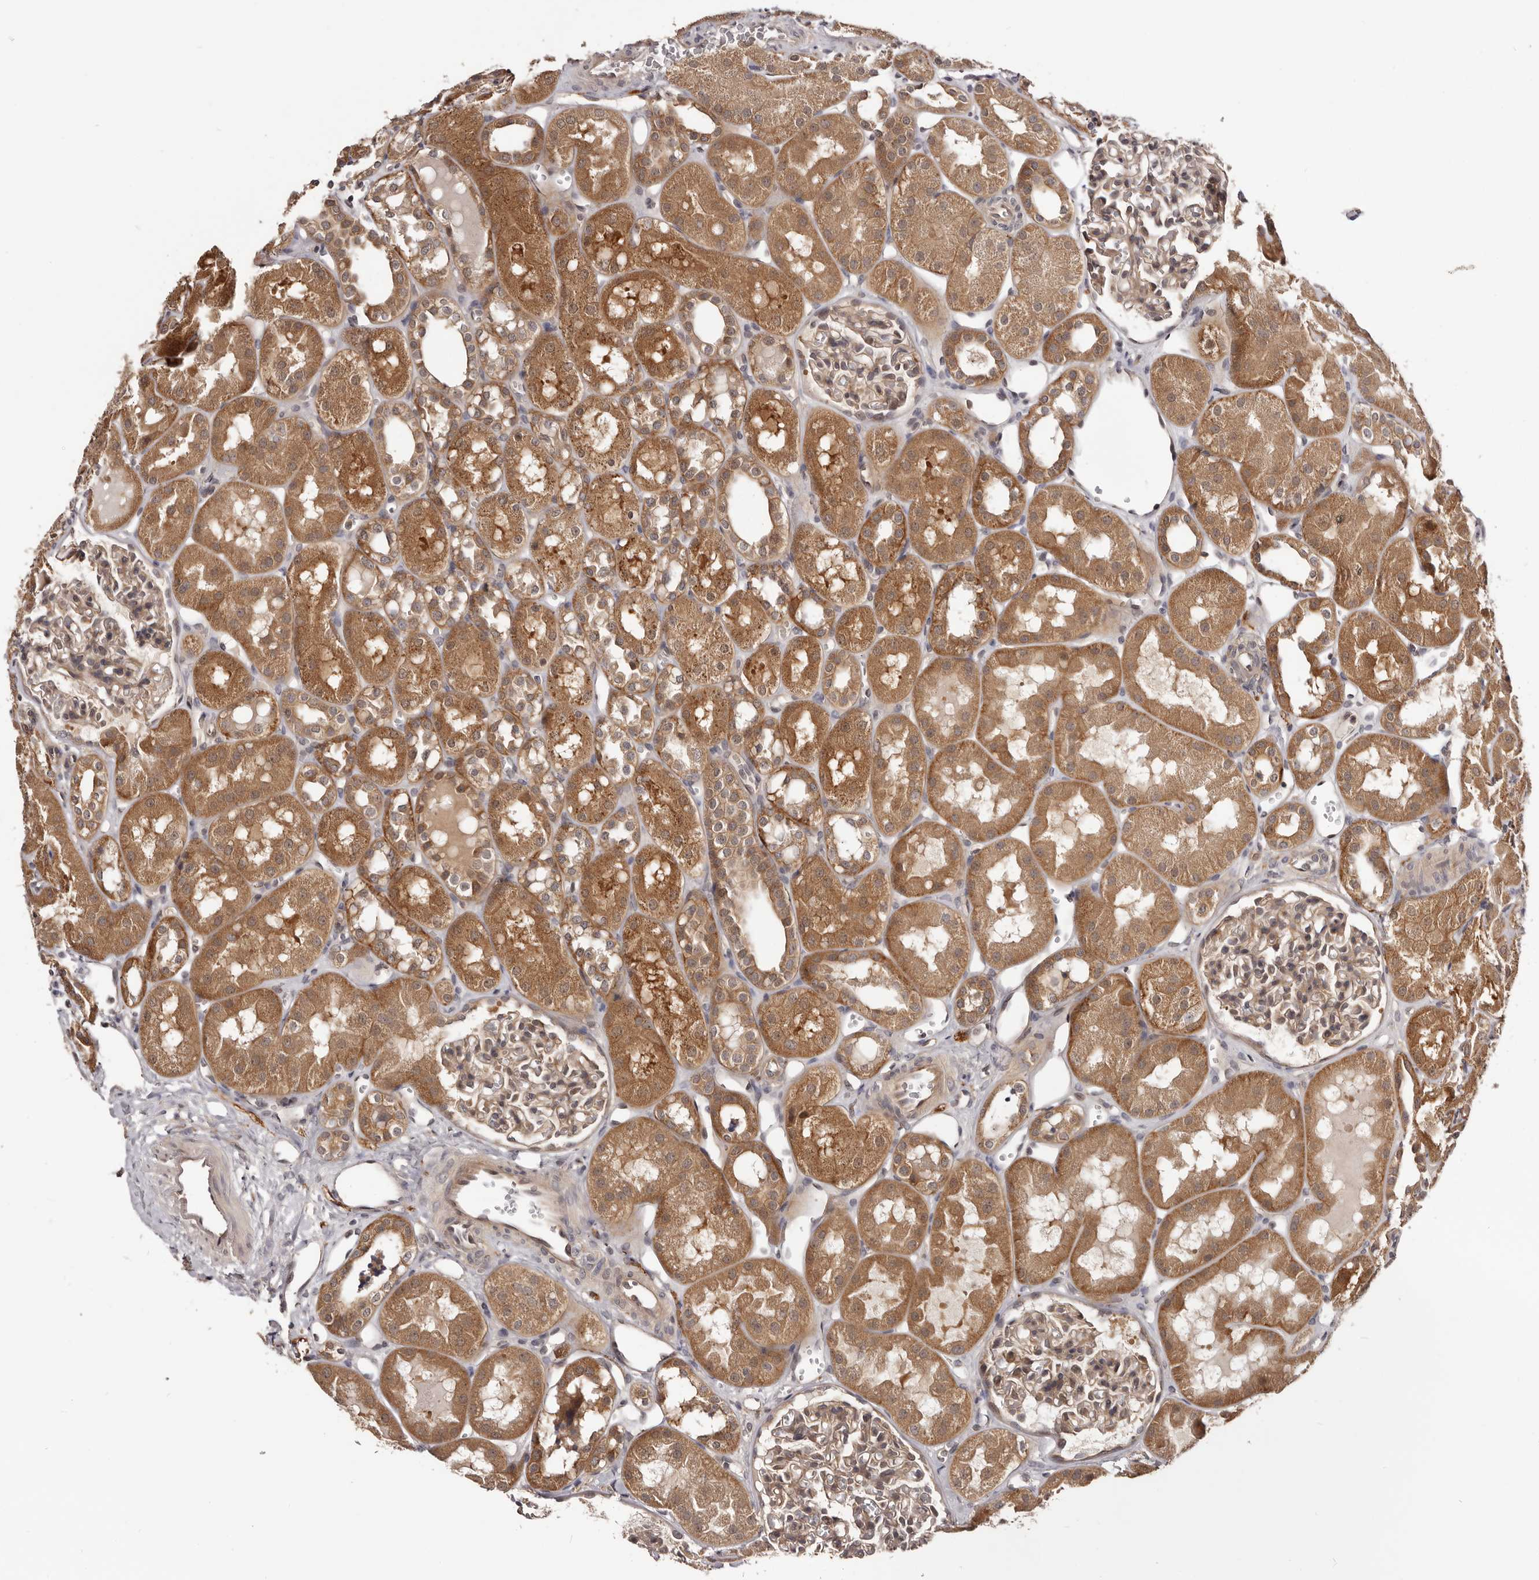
{"staining": {"intensity": "weak", "quantity": ">75%", "location": "cytoplasmic/membranous"}, "tissue": "kidney", "cell_type": "Cells in glomeruli", "image_type": "normal", "snomed": [{"axis": "morphology", "description": "Normal tissue, NOS"}, {"axis": "topography", "description": "Kidney"}], "caption": "Kidney was stained to show a protein in brown. There is low levels of weak cytoplasmic/membranous expression in approximately >75% of cells in glomeruli. The staining is performed using DAB brown chromogen to label protein expression. The nuclei are counter-stained blue using hematoxylin.", "gene": "MDP1", "patient": {"sex": "male", "age": 16}}